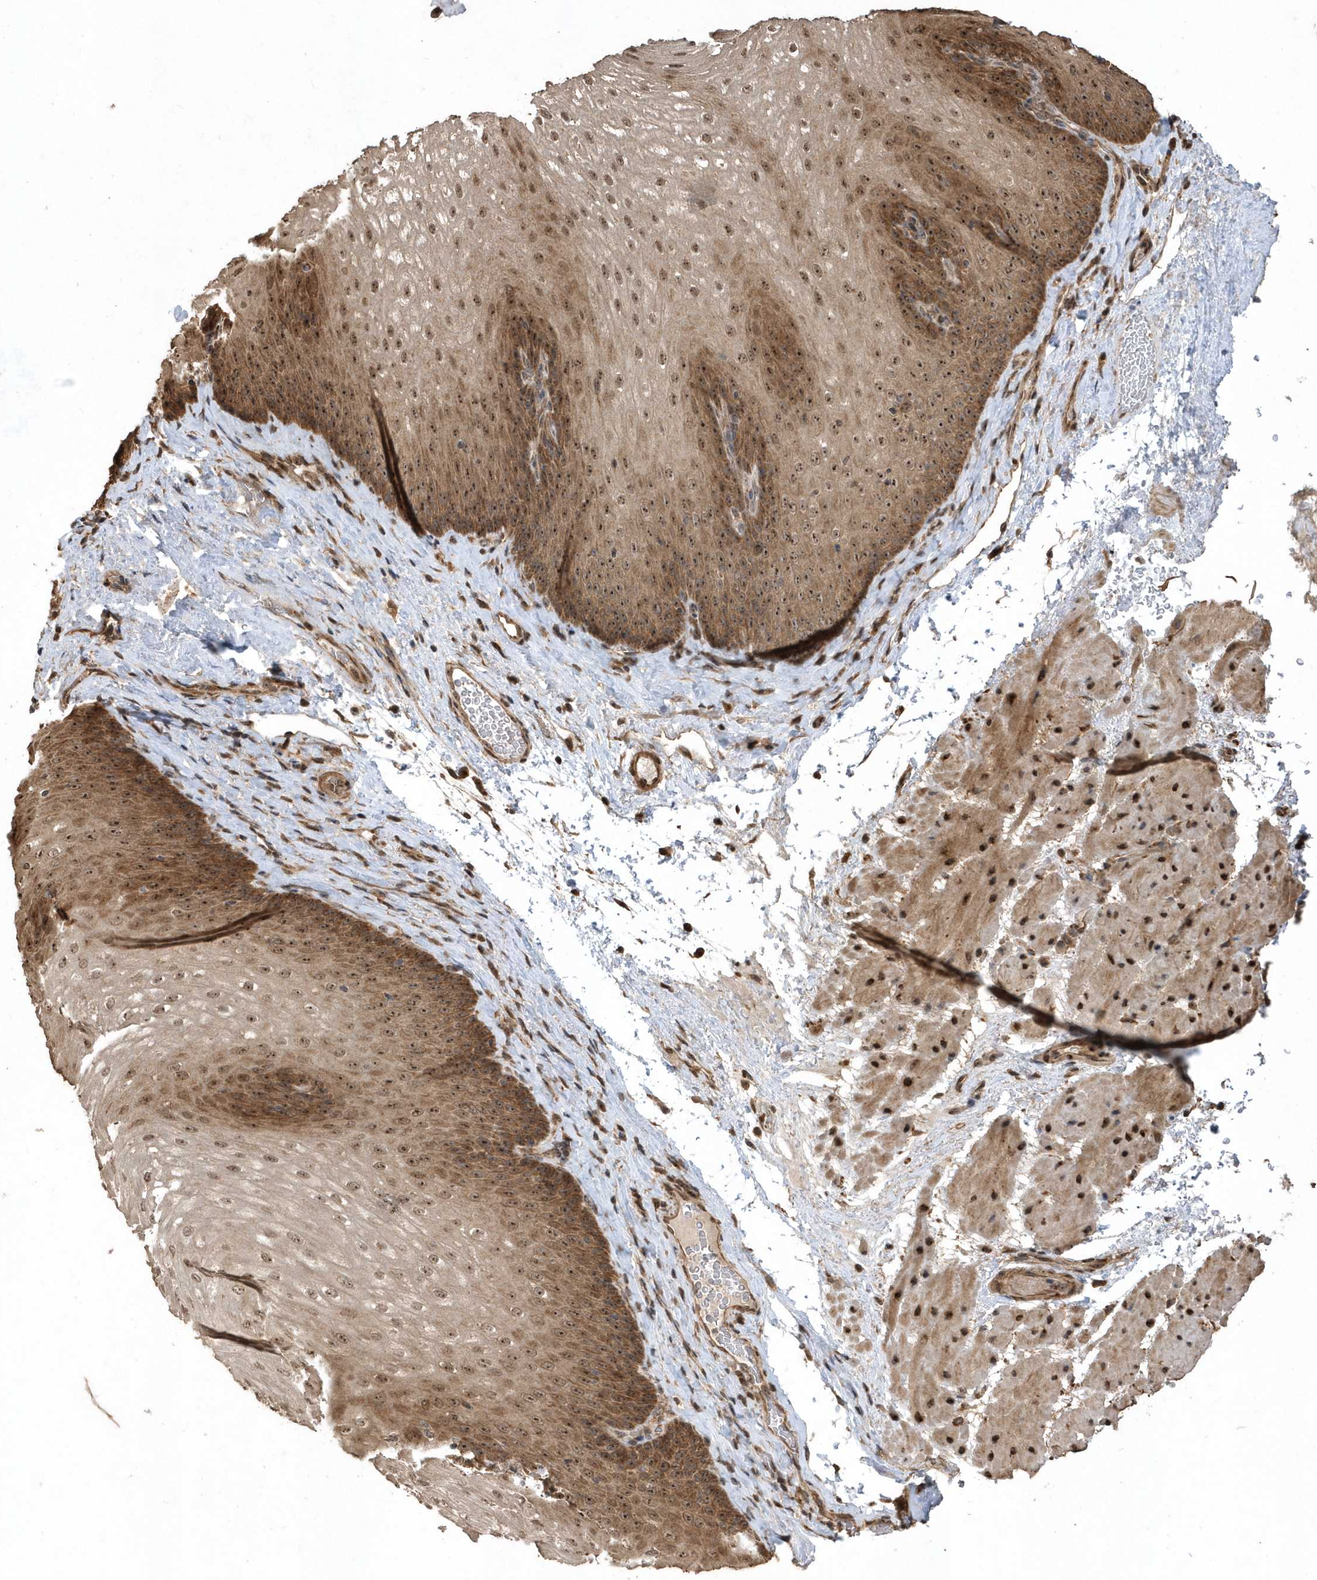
{"staining": {"intensity": "moderate", "quantity": ">75%", "location": "cytoplasmic/membranous,nuclear"}, "tissue": "esophagus", "cell_type": "Squamous epithelial cells", "image_type": "normal", "snomed": [{"axis": "morphology", "description": "Normal tissue, NOS"}, {"axis": "topography", "description": "Esophagus"}], "caption": "There is medium levels of moderate cytoplasmic/membranous,nuclear positivity in squamous epithelial cells of benign esophagus, as demonstrated by immunohistochemical staining (brown color).", "gene": "WASHC5", "patient": {"sex": "female", "age": 66}}